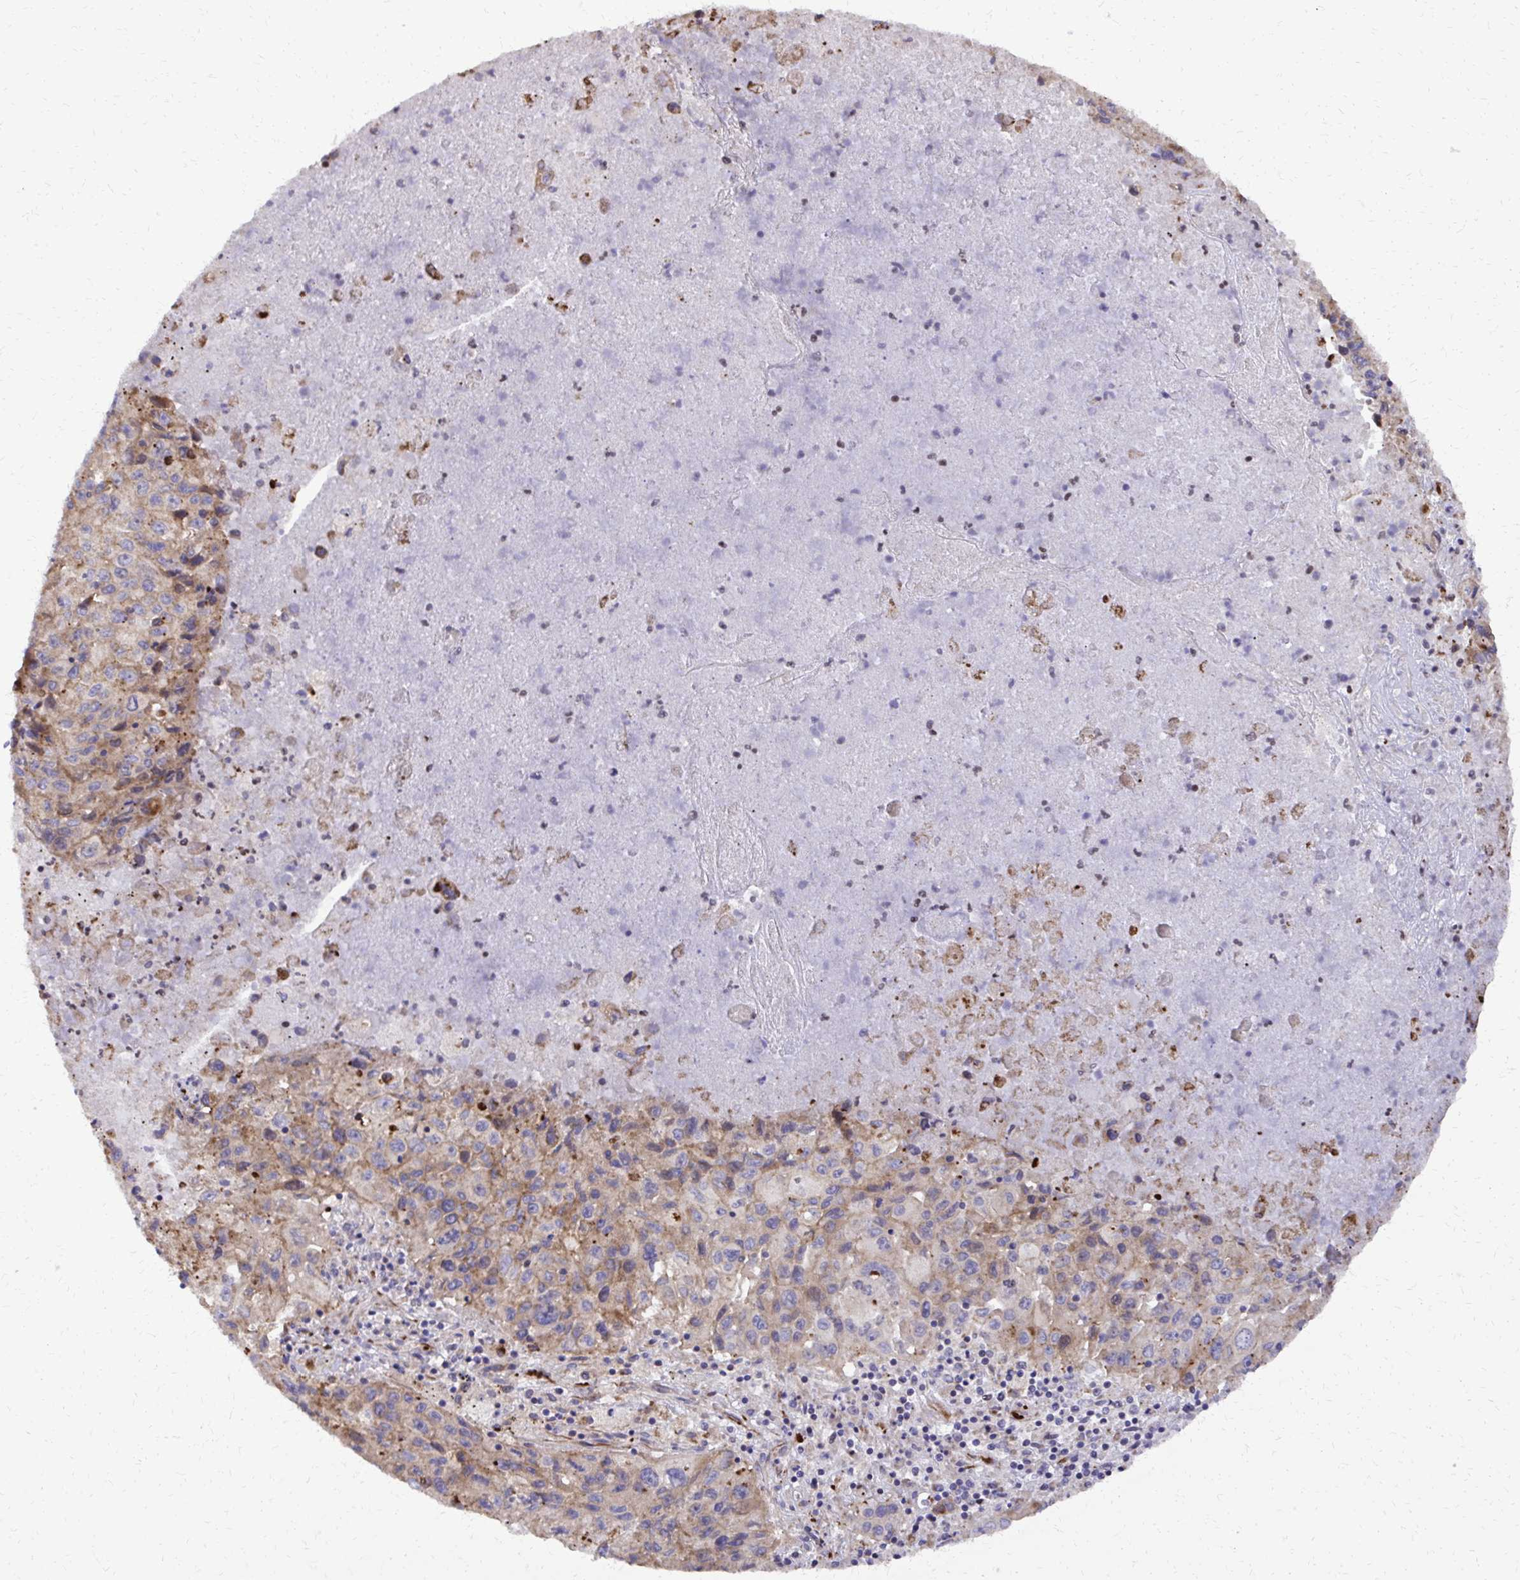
{"staining": {"intensity": "weak", "quantity": "25%-75%", "location": "cytoplasmic/membranous"}, "tissue": "lung cancer", "cell_type": "Tumor cells", "image_type": "cancer", "snomed": [{"axis": "morphology", "description": "Squamous cell carcinoma, NOS"}, {"axis": "topography", "description": "Lung"}], "caption": "A micrograph of lung cancer stained for a protein demonstrates weak cytoplasmic/membranous brown staining in tumor cells.", "gene": "ABCC3", "patient": {"sex": "male", "age": 63}}